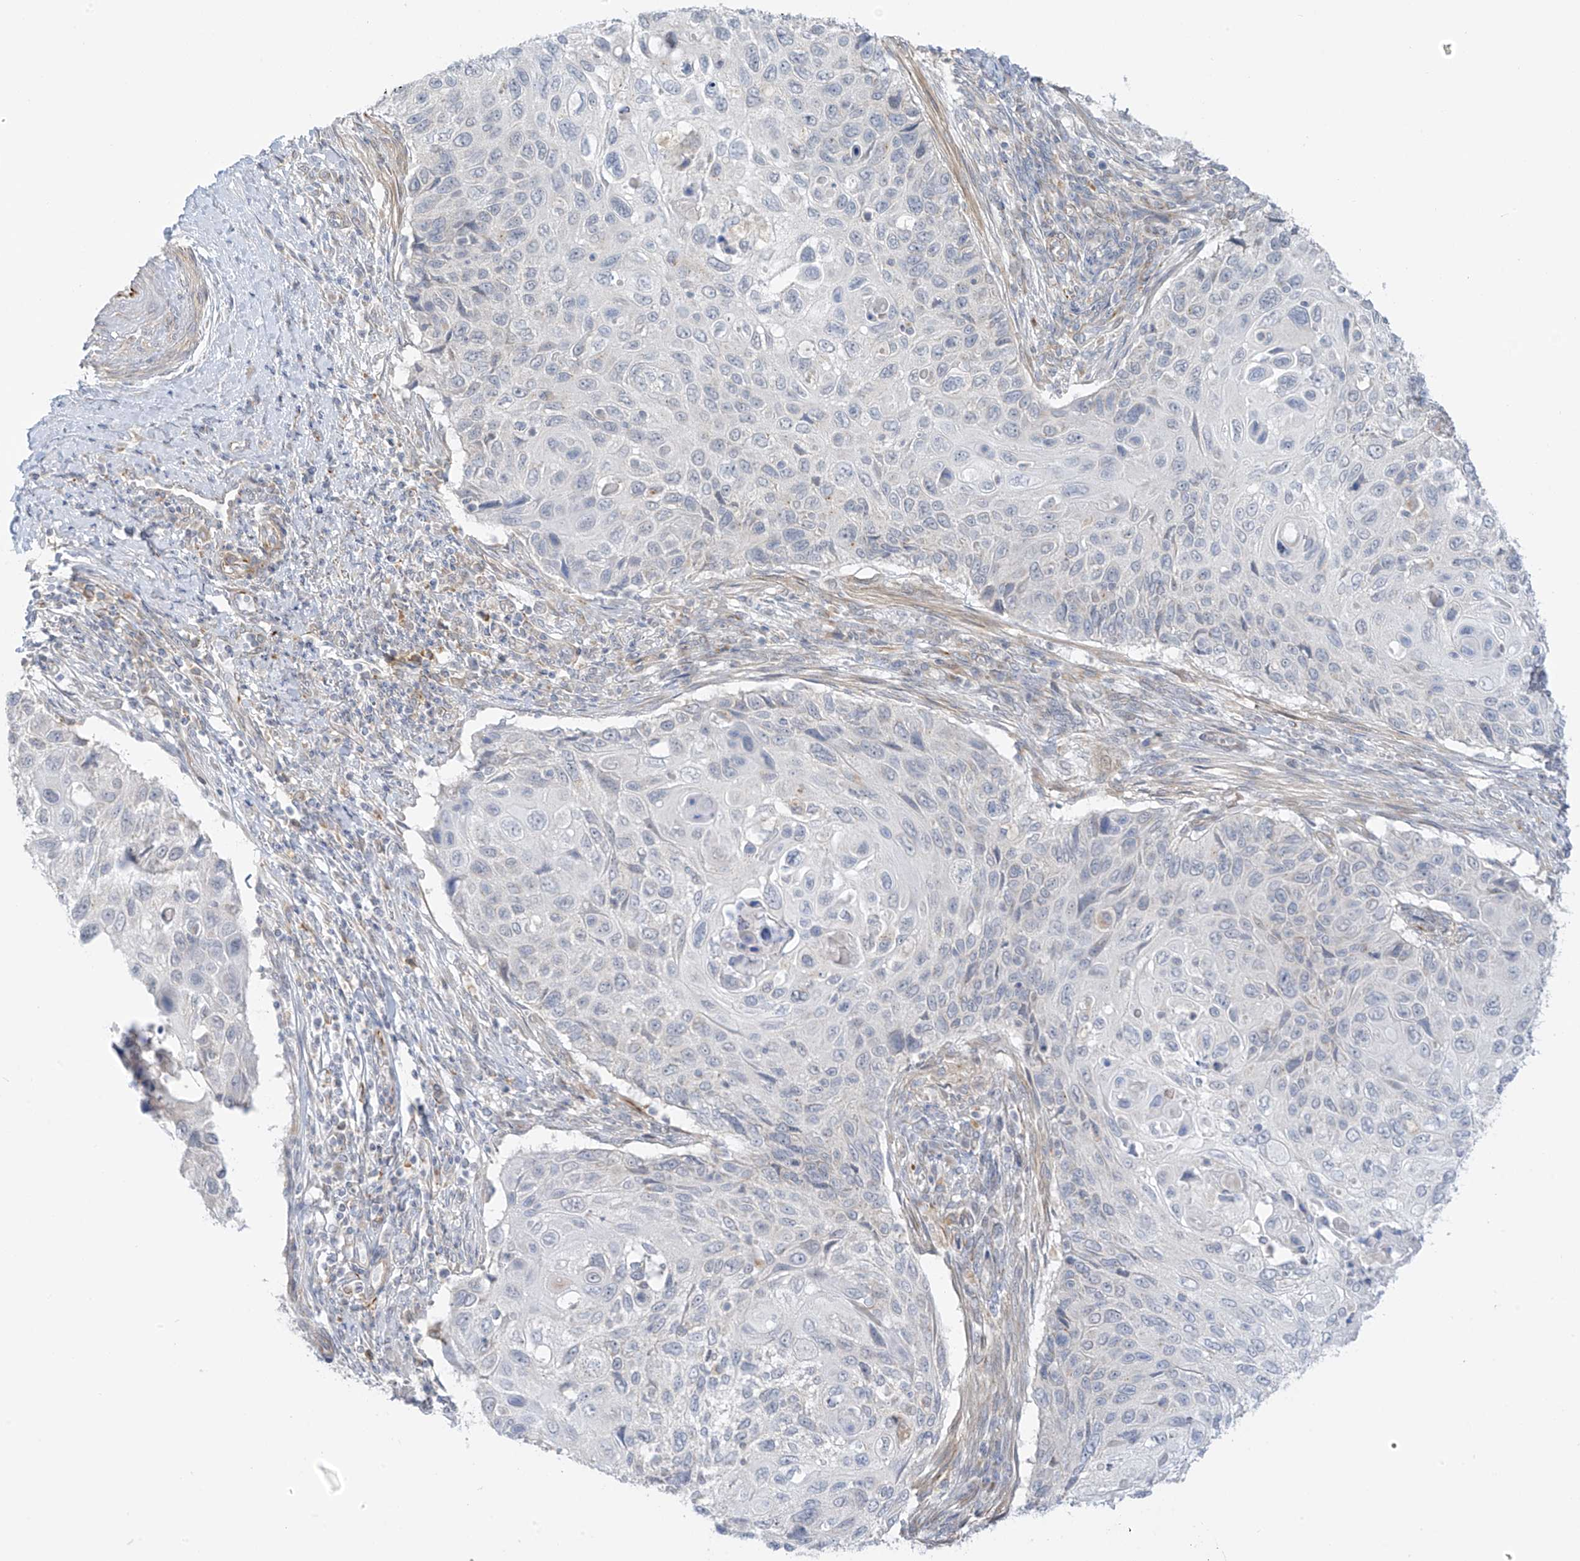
{"staining": {"intensity": "negative", "quantity": "none", "location": "none"}, "tissue": "cervical cancer", "cell_type": "Tumor cells", "image_type": "cancer", "snomed": [{"axis": "morphology", "description": "Squamous cell carcinoma, NOS"}, {"axis": "topography", "description": "Cervix"}], "caption": "DAB immunohistochemical staining of human cervical cancer shows no significant staining in tumor cells.", "gene": "HS6ST2", "patient": {"sex": "female", "age": 70}}